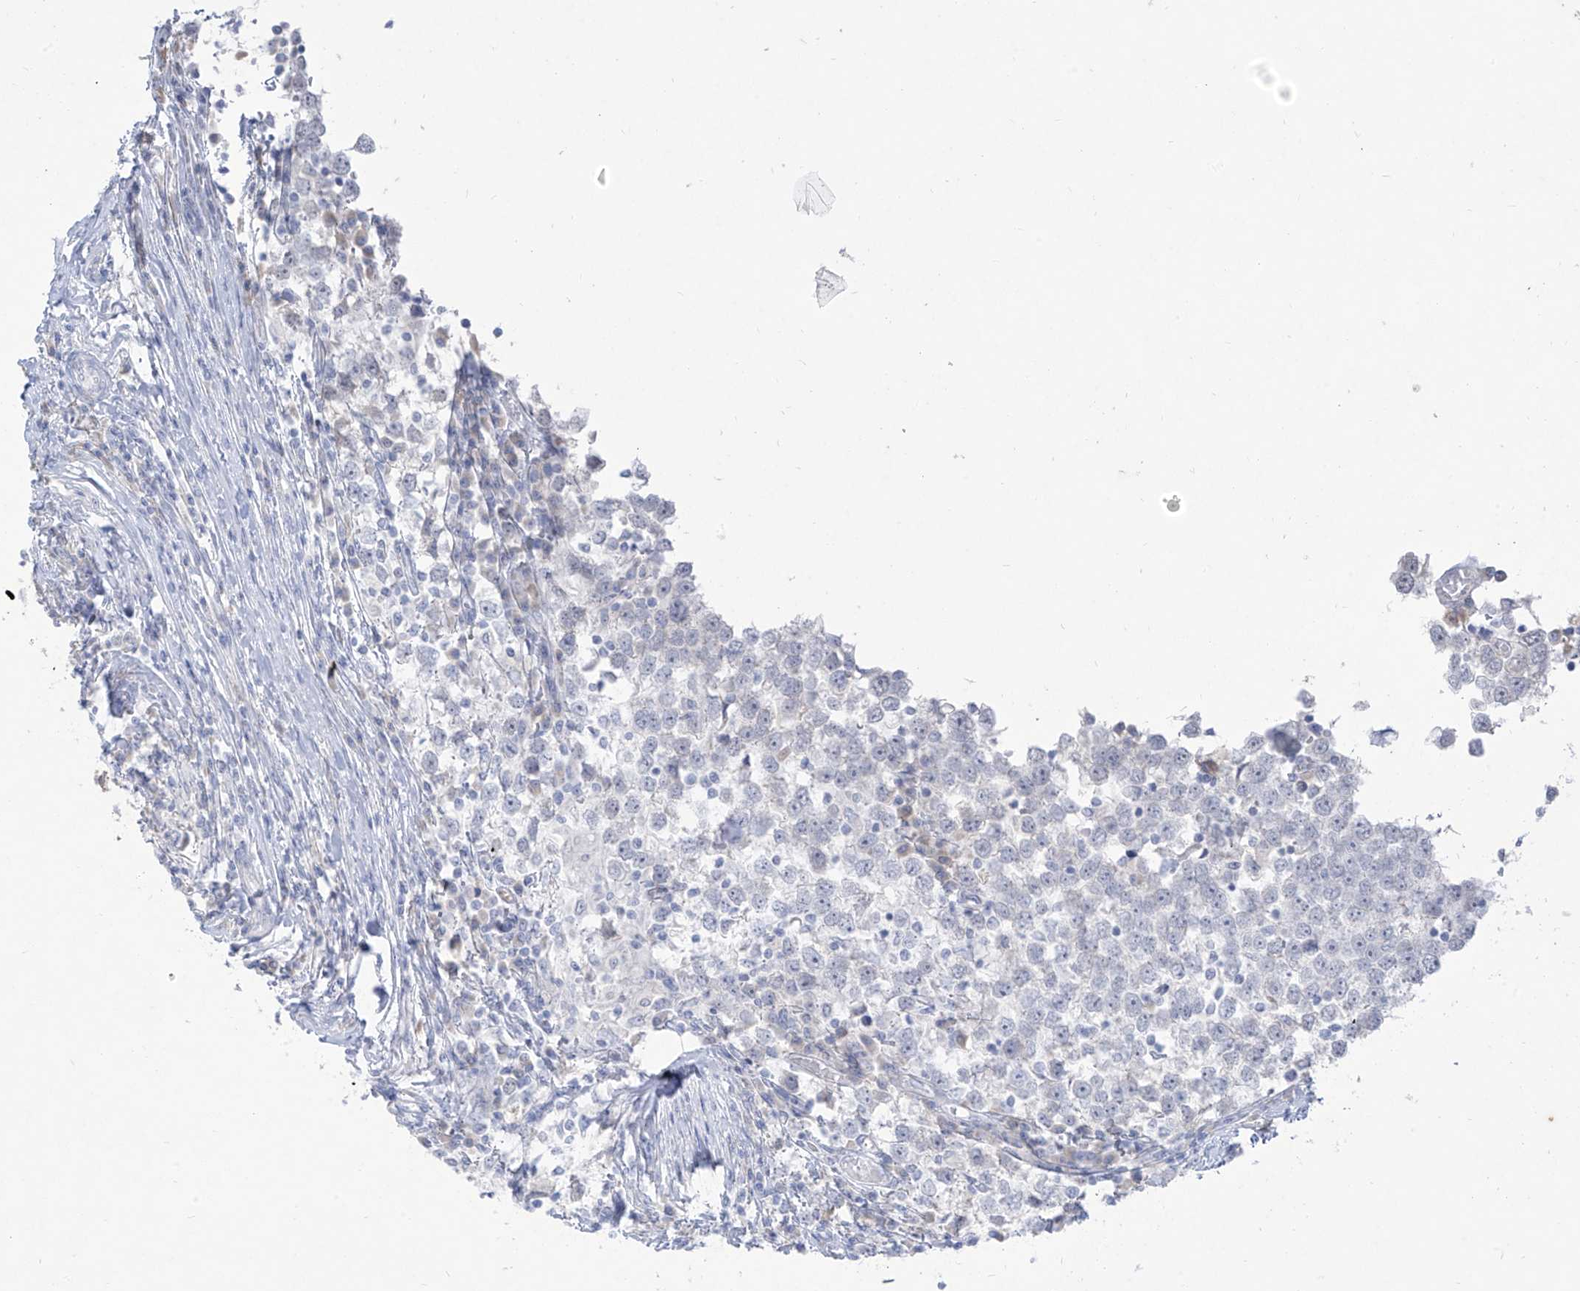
{"staining": {"intensity": "negative", "quantity": "none", "location": "none"}, "tissue": "testis cancer", "cell_type": "Tumor cells", "image_type": "cancer", "snomed": [{"axis": "morphology", "description": "Seminoma, NOS"}, {"axis": "topography", "description": "Testis"}], "caption": "Testis cancer was stained to show a protein in brown. There is no significant staining in tumor cells.", "gene": "TGM4", "patient": {"sex": "male", "age": 65}}